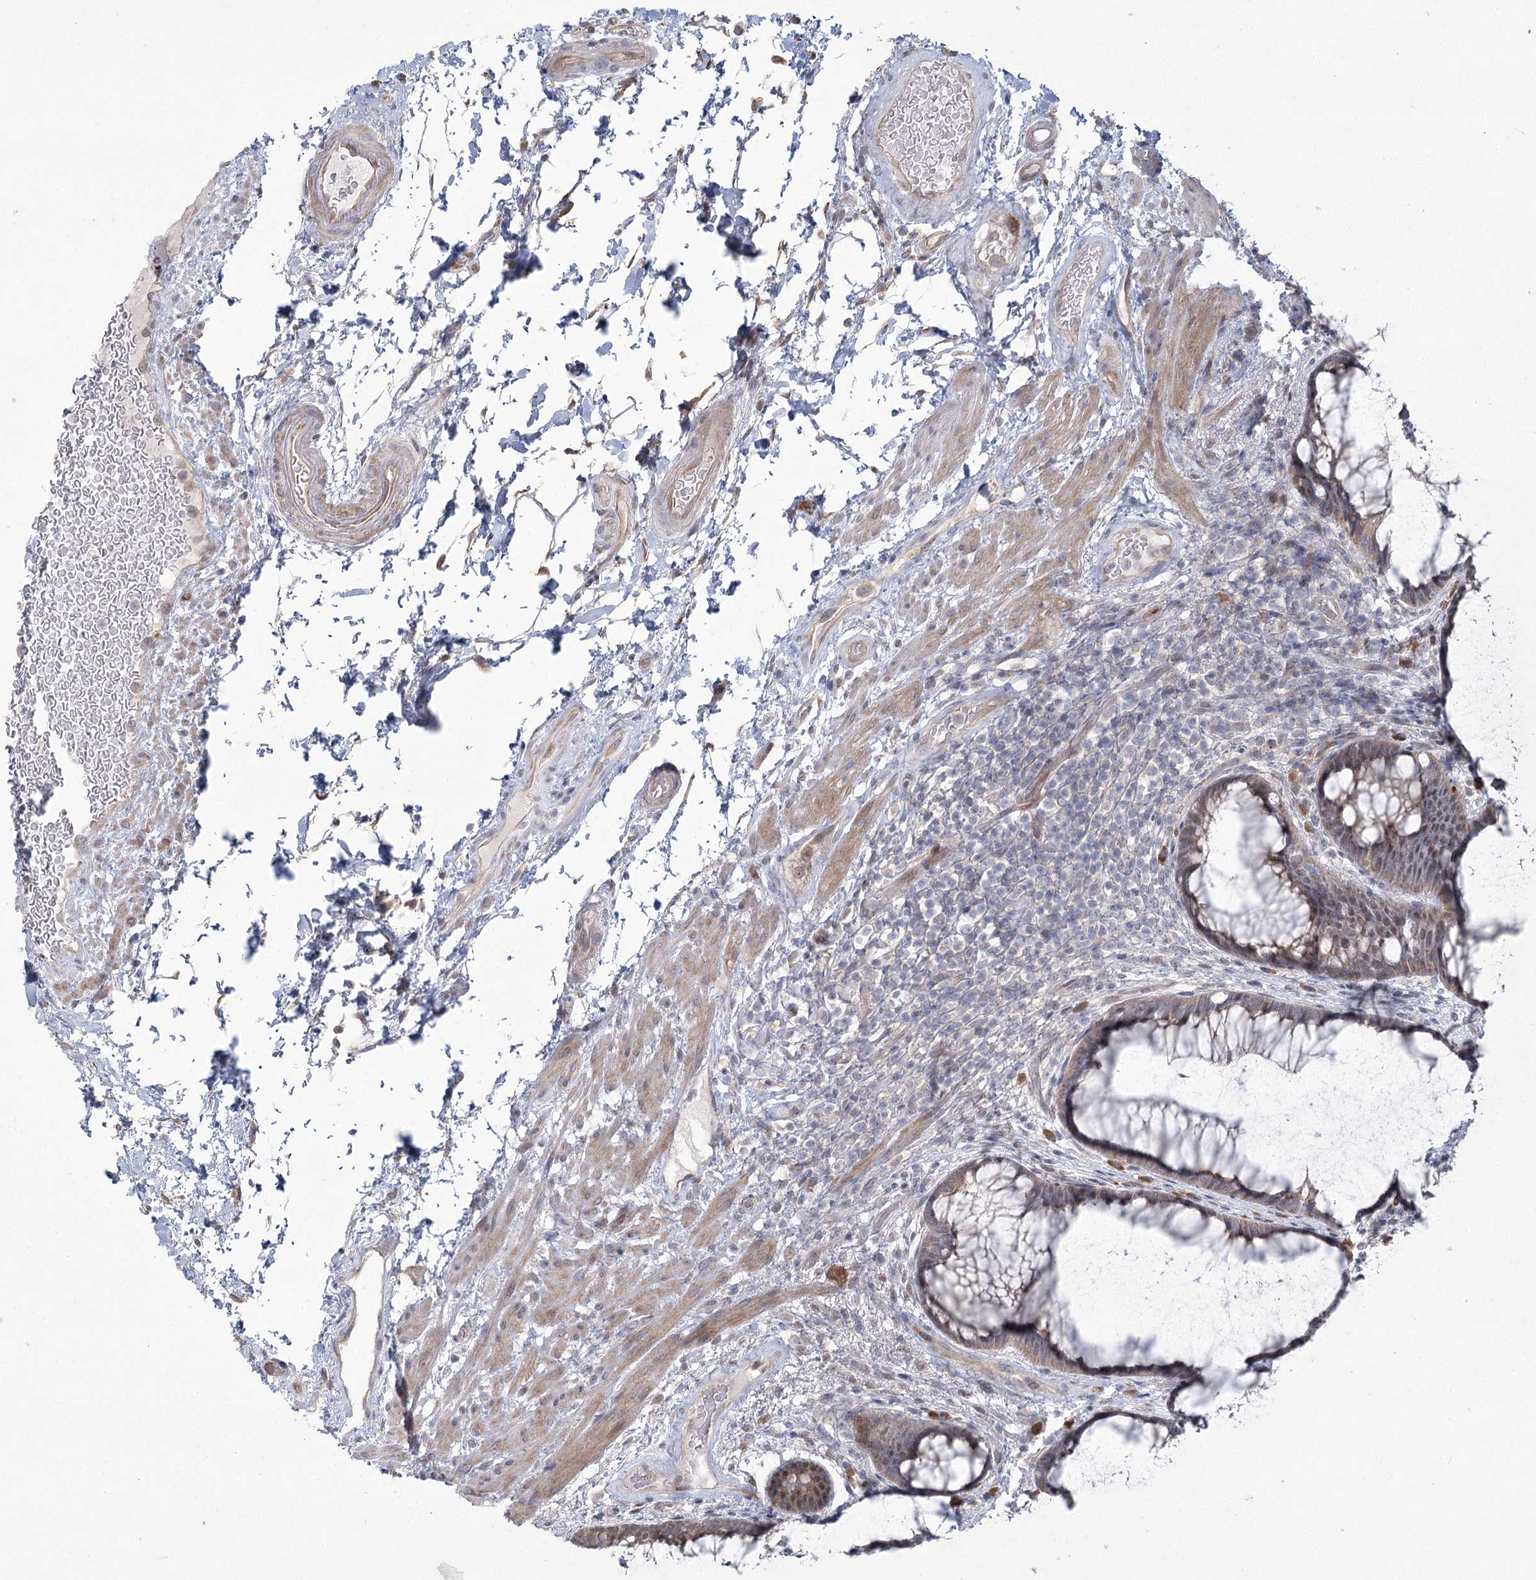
{"staining": {"intensity": "weak", "quantity": "25%-75%", "location": "cytoplasmic/membranous"}, "tissue": "rectum", "cell_type": "Glandular cells", "image_type": "normal", "snomed": [{"axis": "morphology", "description": "Normal tissue, NOS"}, {"axis": "topography", "description": "Rectum"}], "caption": "Immunohistochemical staining of normal human rectum exhibits 25%-75% levels of weak cytoplasmic/membranous protein staining in about 25%-75% of glandular cells. The protein of interest is stained brown, and the nuclei are stained in blue (DAB IHC with brightfield microscopy, high magnification).", "gene": "CAMTA1", "patient": {"sex": "male", "age": 51}}